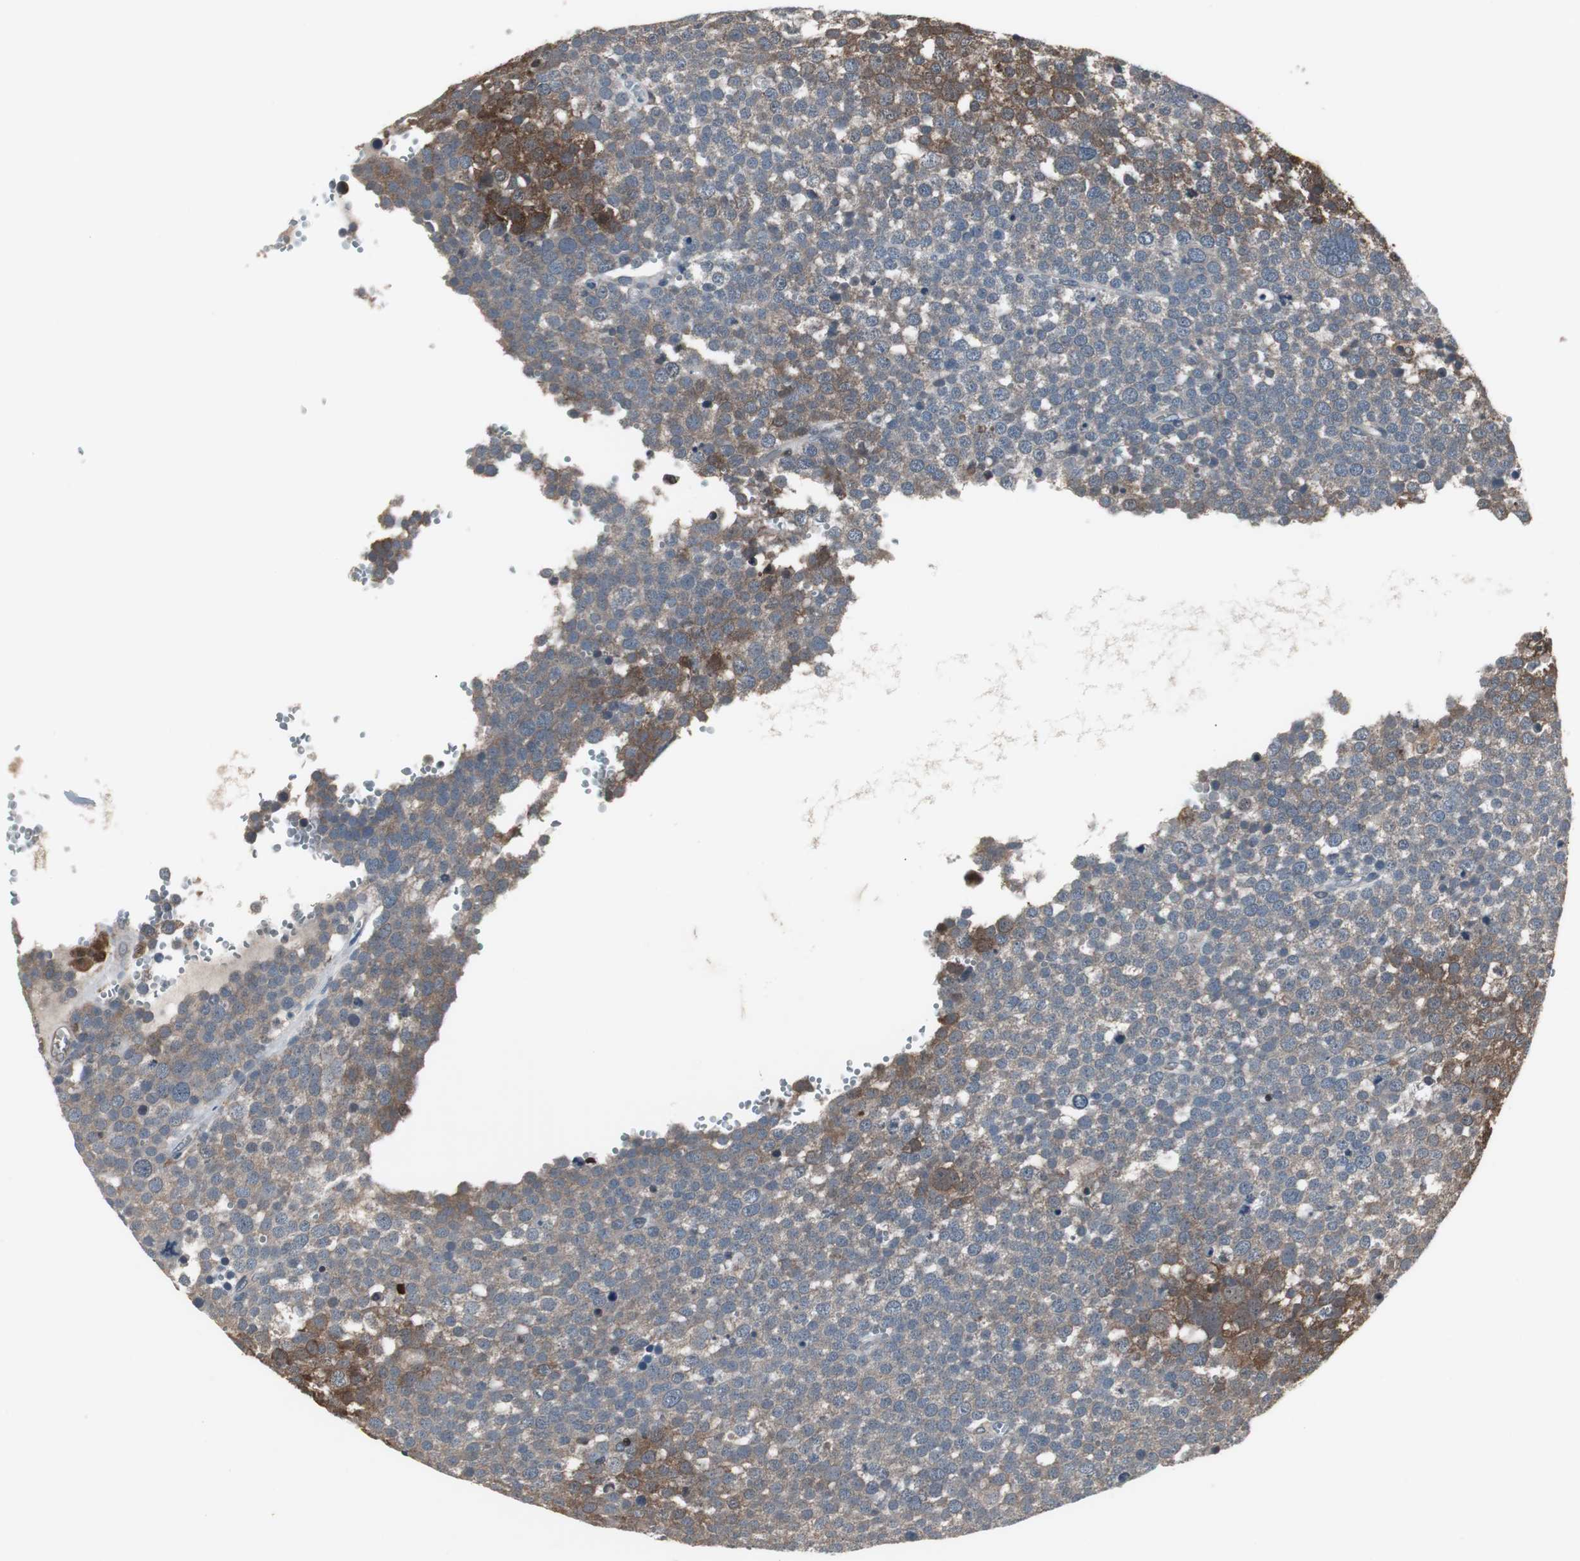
{"staining": {"intensity": "strong", "quantity": "25%-75%", "location": "cytoplasmic/membranous"}, "tissue": "testis cancer", "cell_type": "Tumor cells", "image_type": "cancer", "snomed": [{"axis": "morphology", "description": "Seminoma, NOS"}, {"axis": "topography", "description": "Testis"}], "caption": "A brown stain labels strong cytoplasmic/membranous staining of a protein in human testis cancer (seminoma) tumor cells.", "gene": "ZSCAN22", "patient": {"sex": "male", "age": 71}}